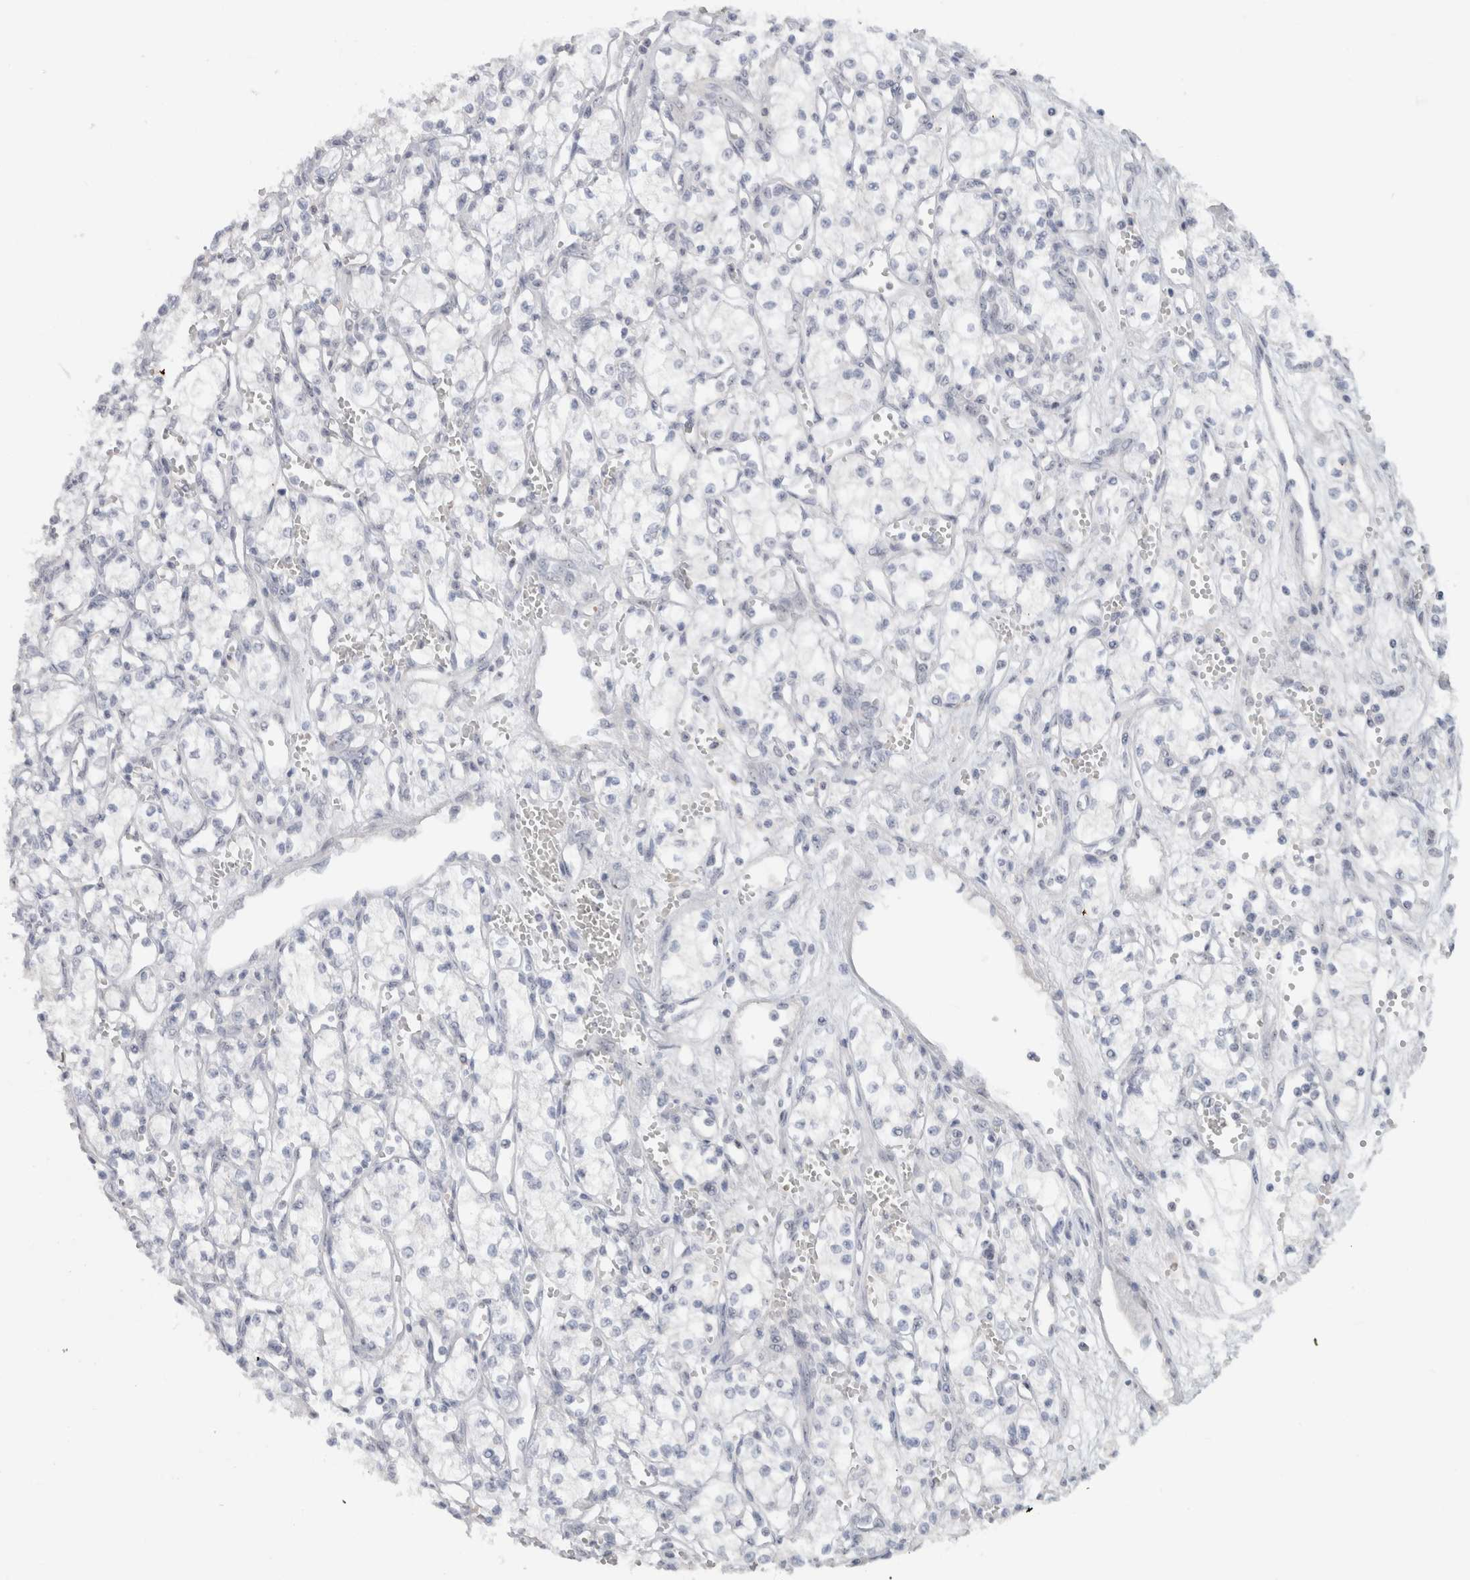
{"staining": {"intensity": "negative", "quantity": "none", "location": "none"}, "tissue": "renal cancer", "cell_type": "Tumor cells", "image_type": "cancer", "snomed": [{"axis": "morphology", "description": "Adenocarcinoma, NOS"}, {"axis": "topography", "description": "Kidney"}], "caption": "Renal adenocarcinoma was stained to show a protein in brown. There is no significant positivity in tumor cells.", "gene": "FMR1NB", "patient": {"sex": "male", "age": 59}}